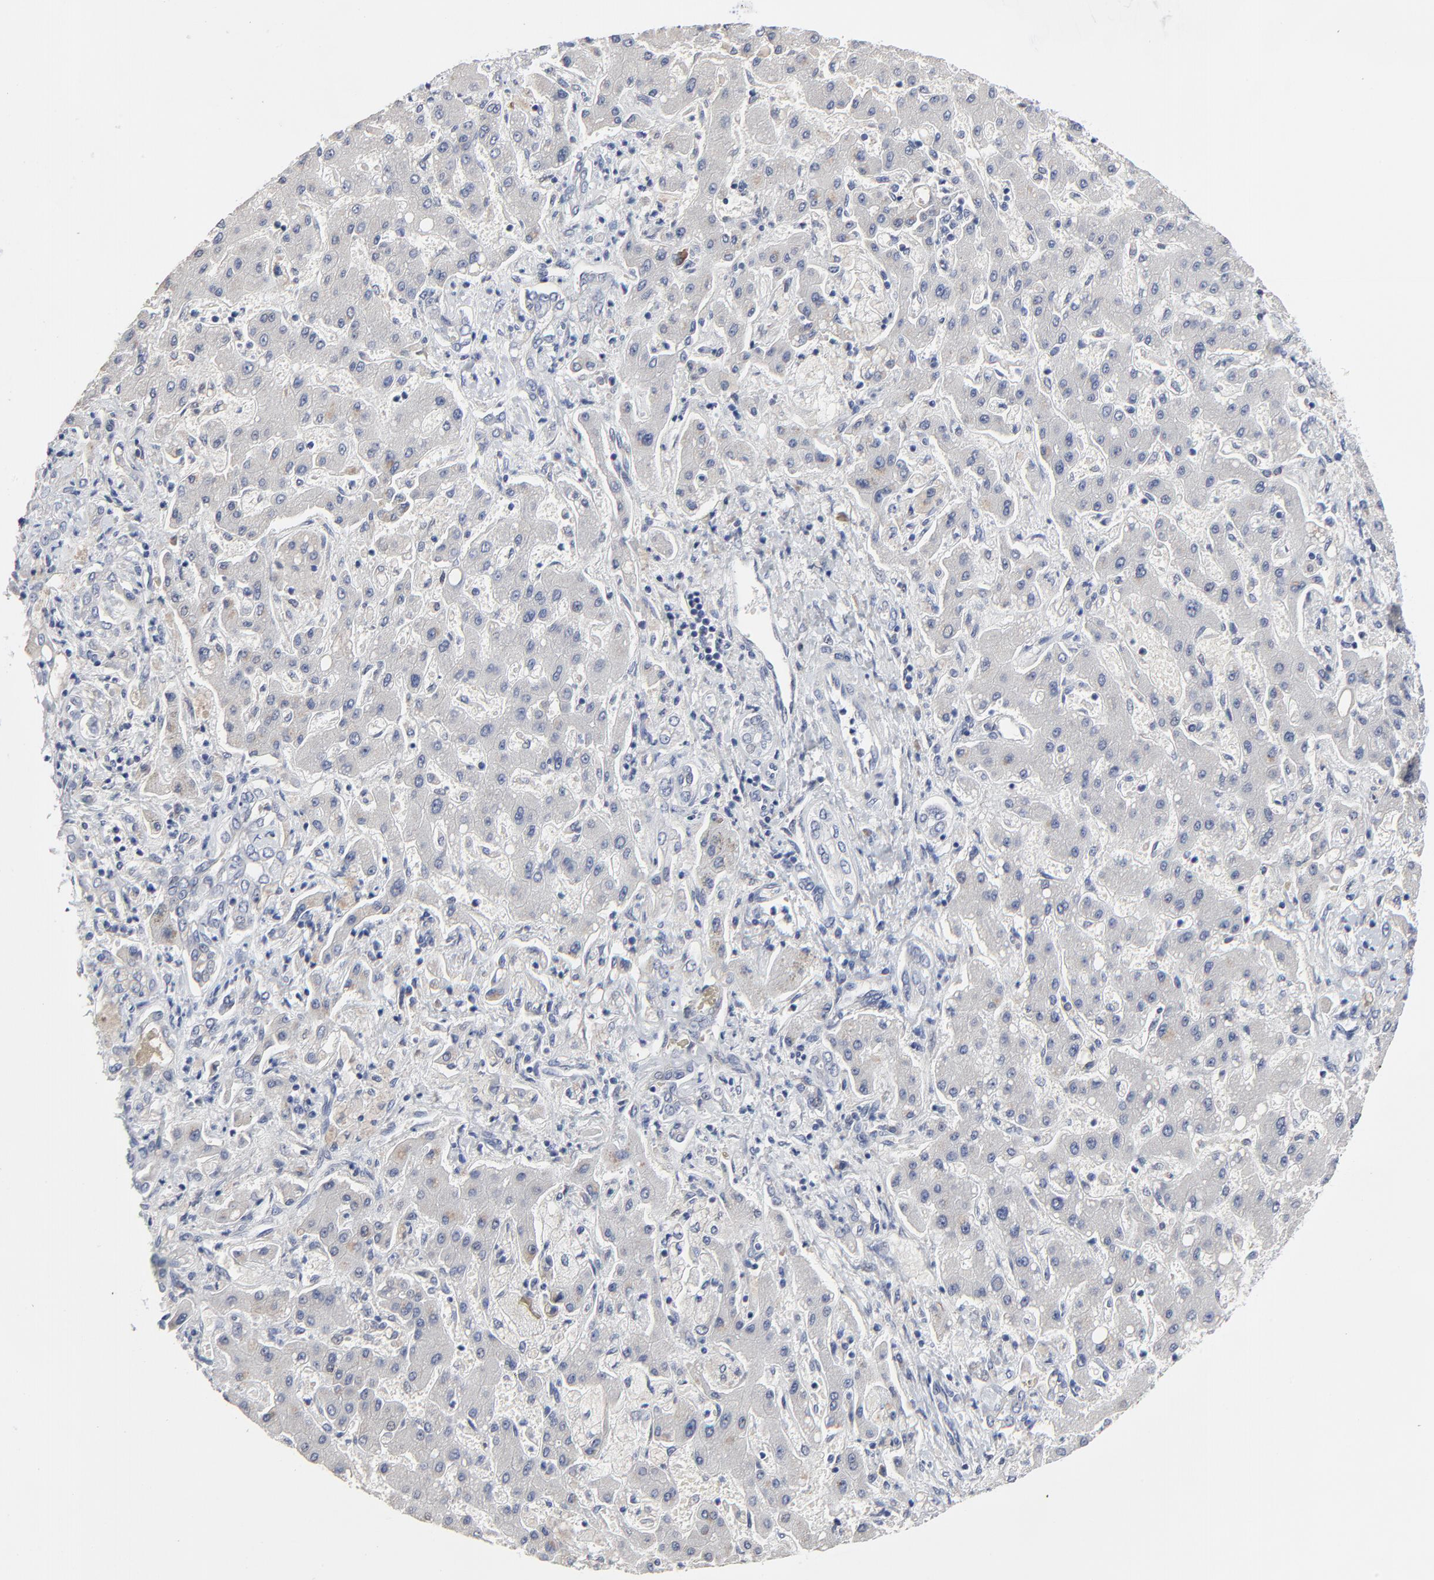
{"staining": {"intensity": "negative", "quantity": "none", "location": "none"}, "tissue": "liver cancer", "cell_type": "Tumor cells", "image_type": "cancer", "snomed": [{"axis": "morphology", "description": "Cholangiocarcinoma"}, {"axis": "topography", "description": "Liver"}], "caption": "DAB (3,3'-diaminobenzidine) immunohistochemical staining of human cholangiocarcinoma (liver) demonstrates no significant positivity in tumor cells.", "gene": "NLGN3", "patient": {"sex": "male", "age": 50}}